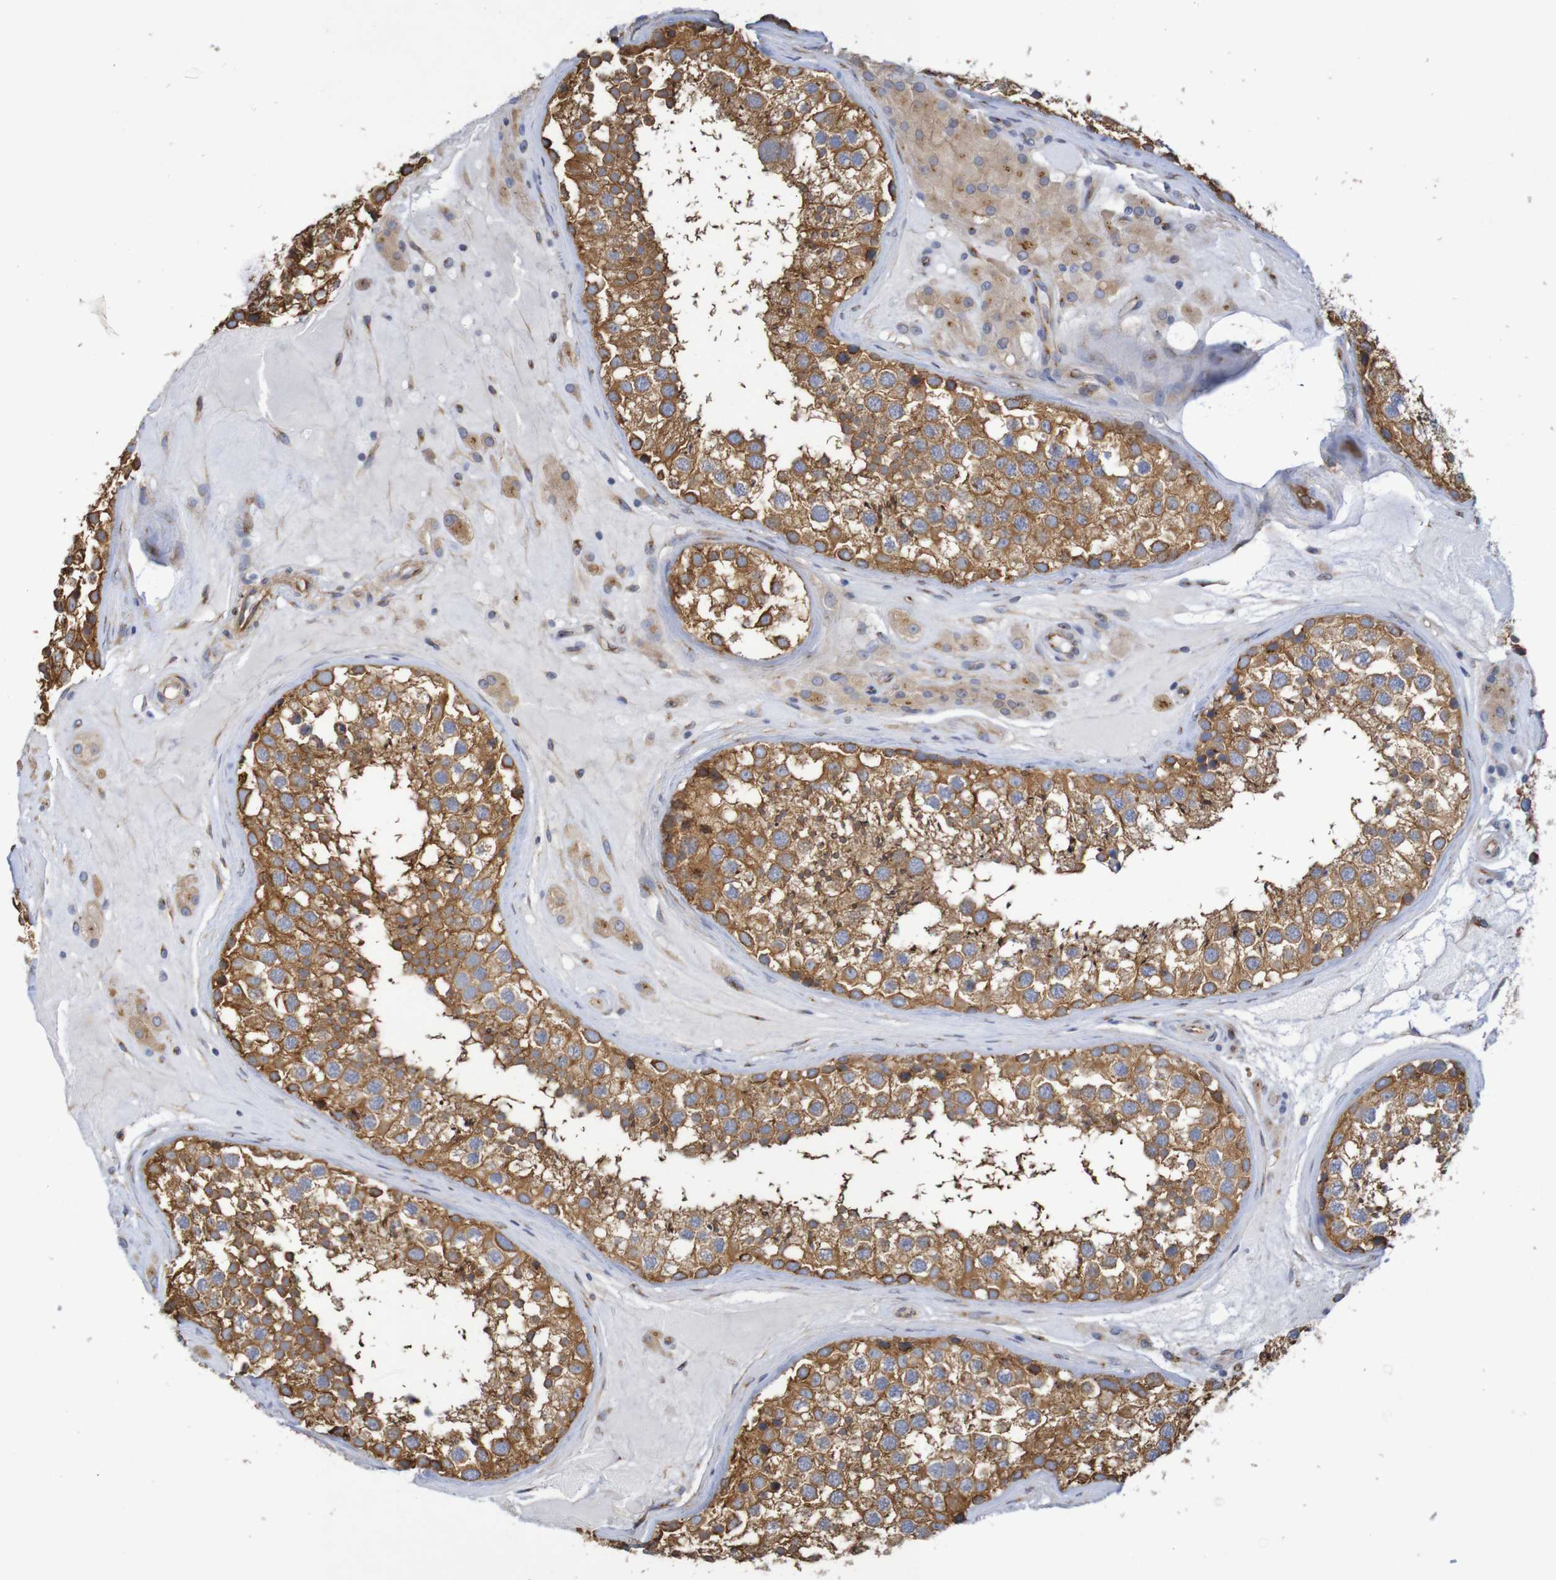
{"staining": {"intensity": "moderate", "quantity": ">75%", "location": "cytoplasmic/membranous"}, "tissue": "testis", "cell_type": "Cells in seminiferous ducts", "image_type": "normal", "snomed": [{"axis": "morphology", "description": "Normal tissue, NOS"}, {"axis": "topography", "description": "Testis"}], "caption": "About >75% of cells in seminiferous ducts in benign human testis demonstrate moderate cytoplasmic/membranous protein positivity as visualized by brown immunohistochemical staining.", "gene": "DCP2", "patient": {"sex": "male", "age": 46}}